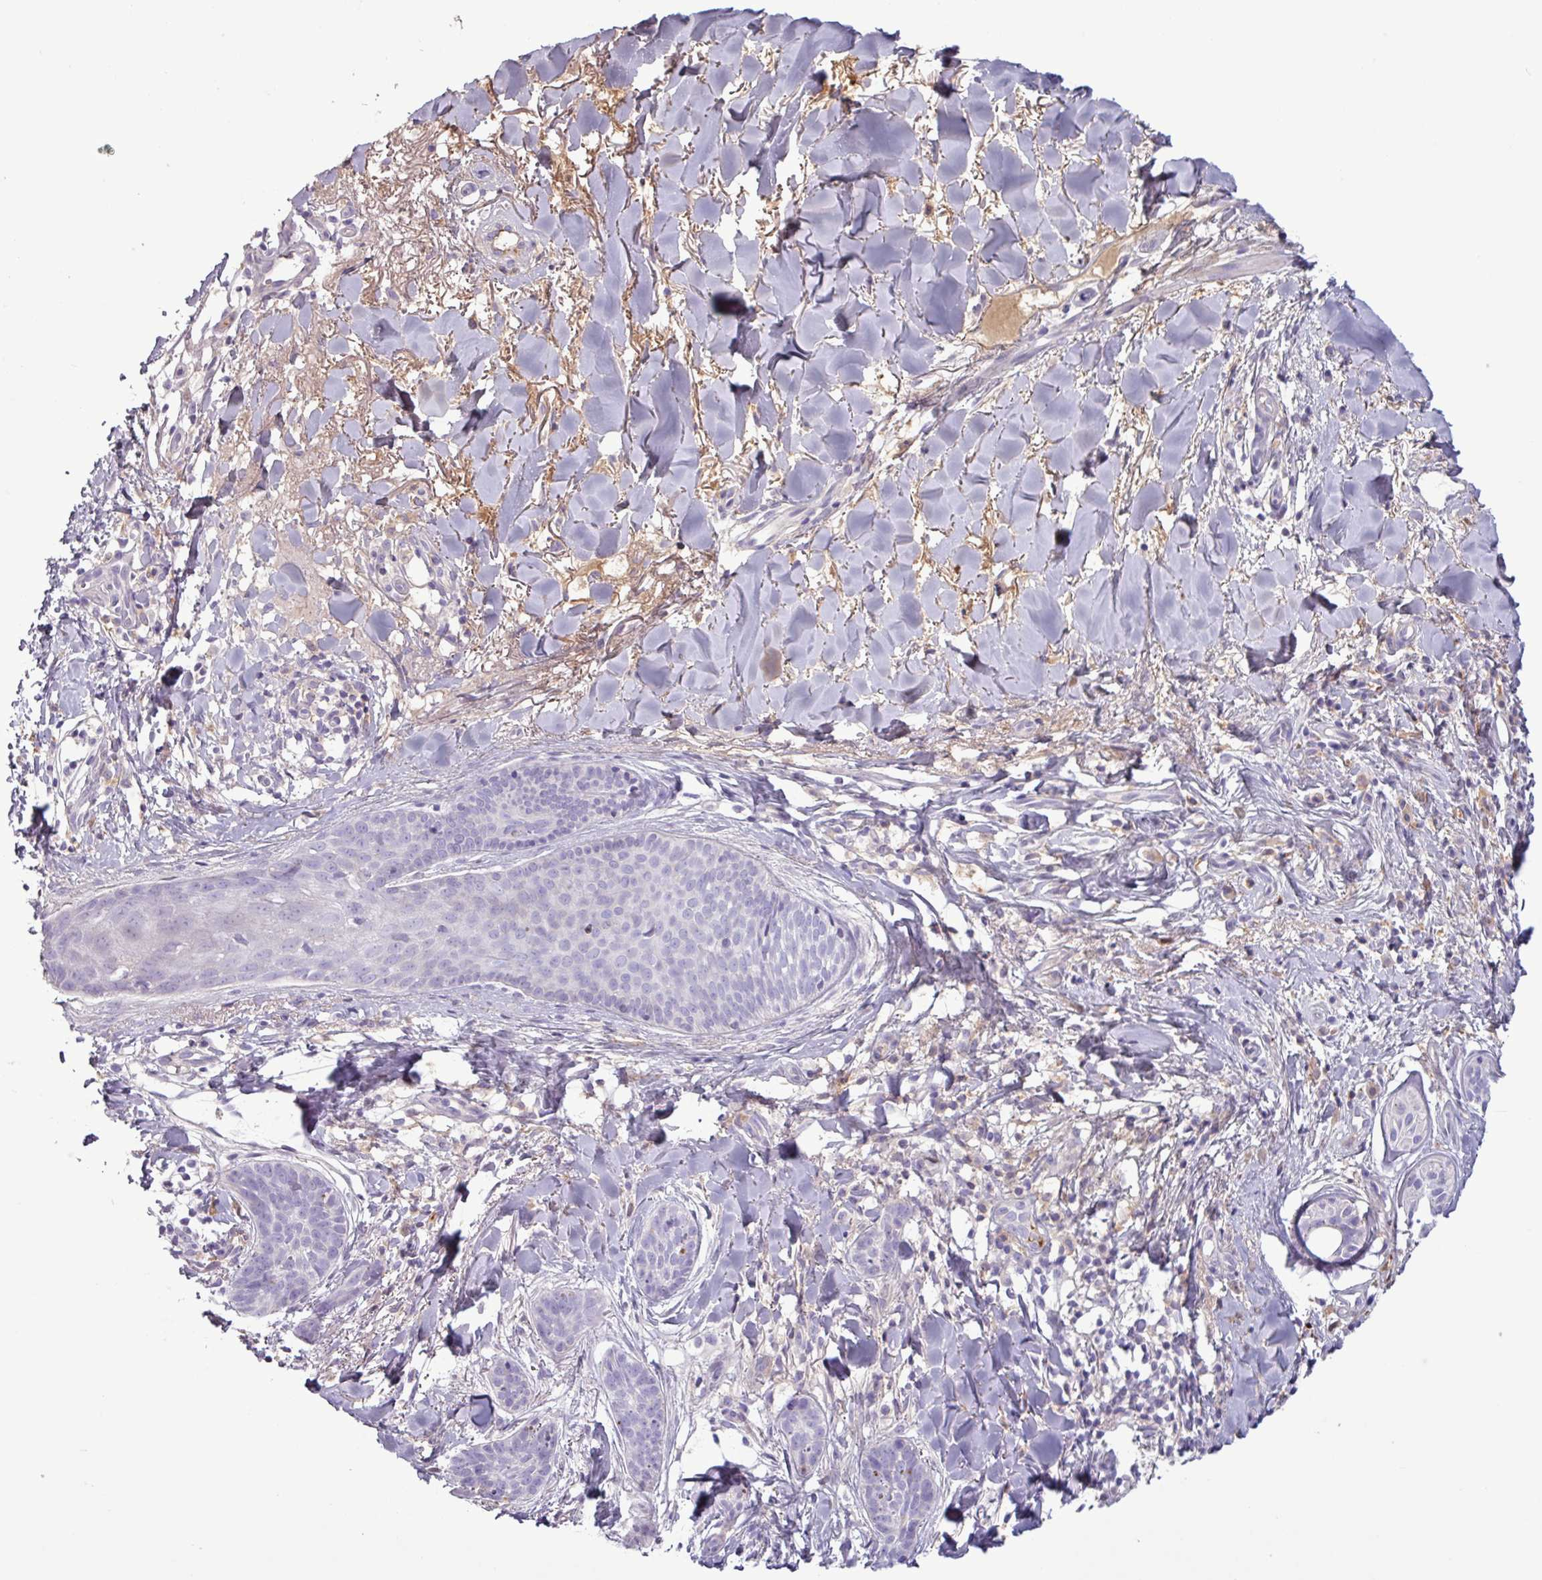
{"staining": {"intensity": "negative", "quantity": "none", "location": "none"}, "tissue": "skin cancer", "cell_type": "Tumor cells", "image_type": "cancer", "snomed": [{"axis": "morphology", "description": "Basal cell carcinoma"}, {"axis": "topography", "description": "Skin"}], "caption": "Immunohistochemistry image of neoplastic tissue: skin cancer stained with DAB demonstrates no significant protein expression in tumor cells.", "gene": "C4B", "patient": {"sex": "male", "age": 52}}